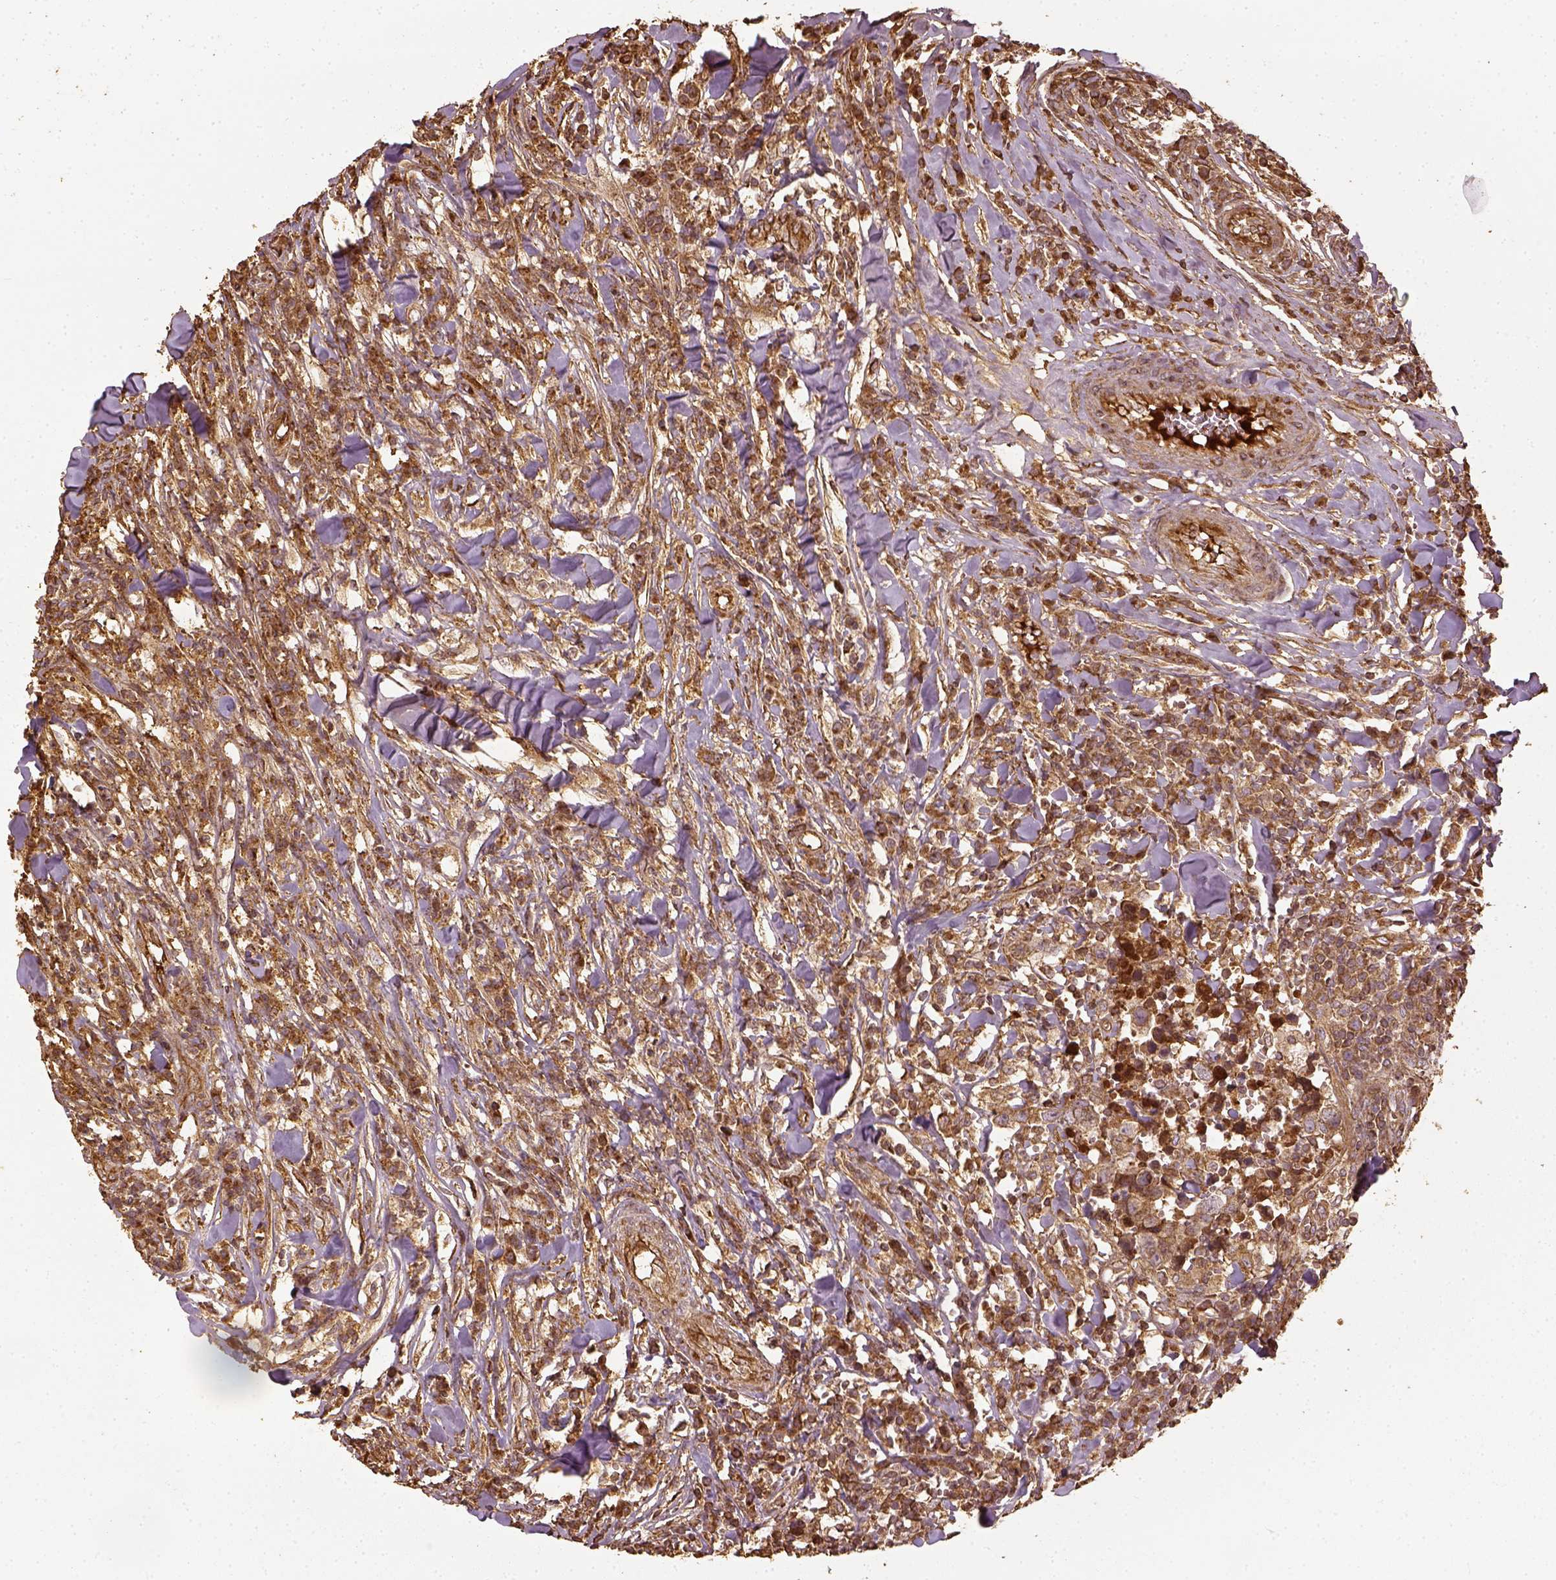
{"staining": {"intensity": "moderate", "quantity": ">75%", "location": "cytoplasmic/membranous"}, "tissue": "breast cancer", "cell_type": "Tumor cells", "image_type": "cancer", "snomed": [{"axis": "morphology", "description": "Duct carcinoma"}, {"axis": "topography", "description": "Breast"}], "caption": "The image demonstrates staining of intraductal carcinoma (breast), revealing moderate cytoplasmic/membranous protein positivity (brown color) within tumor cells.", "gene": "VEGFA", "patient": {"sex": "female", "age": 30}}